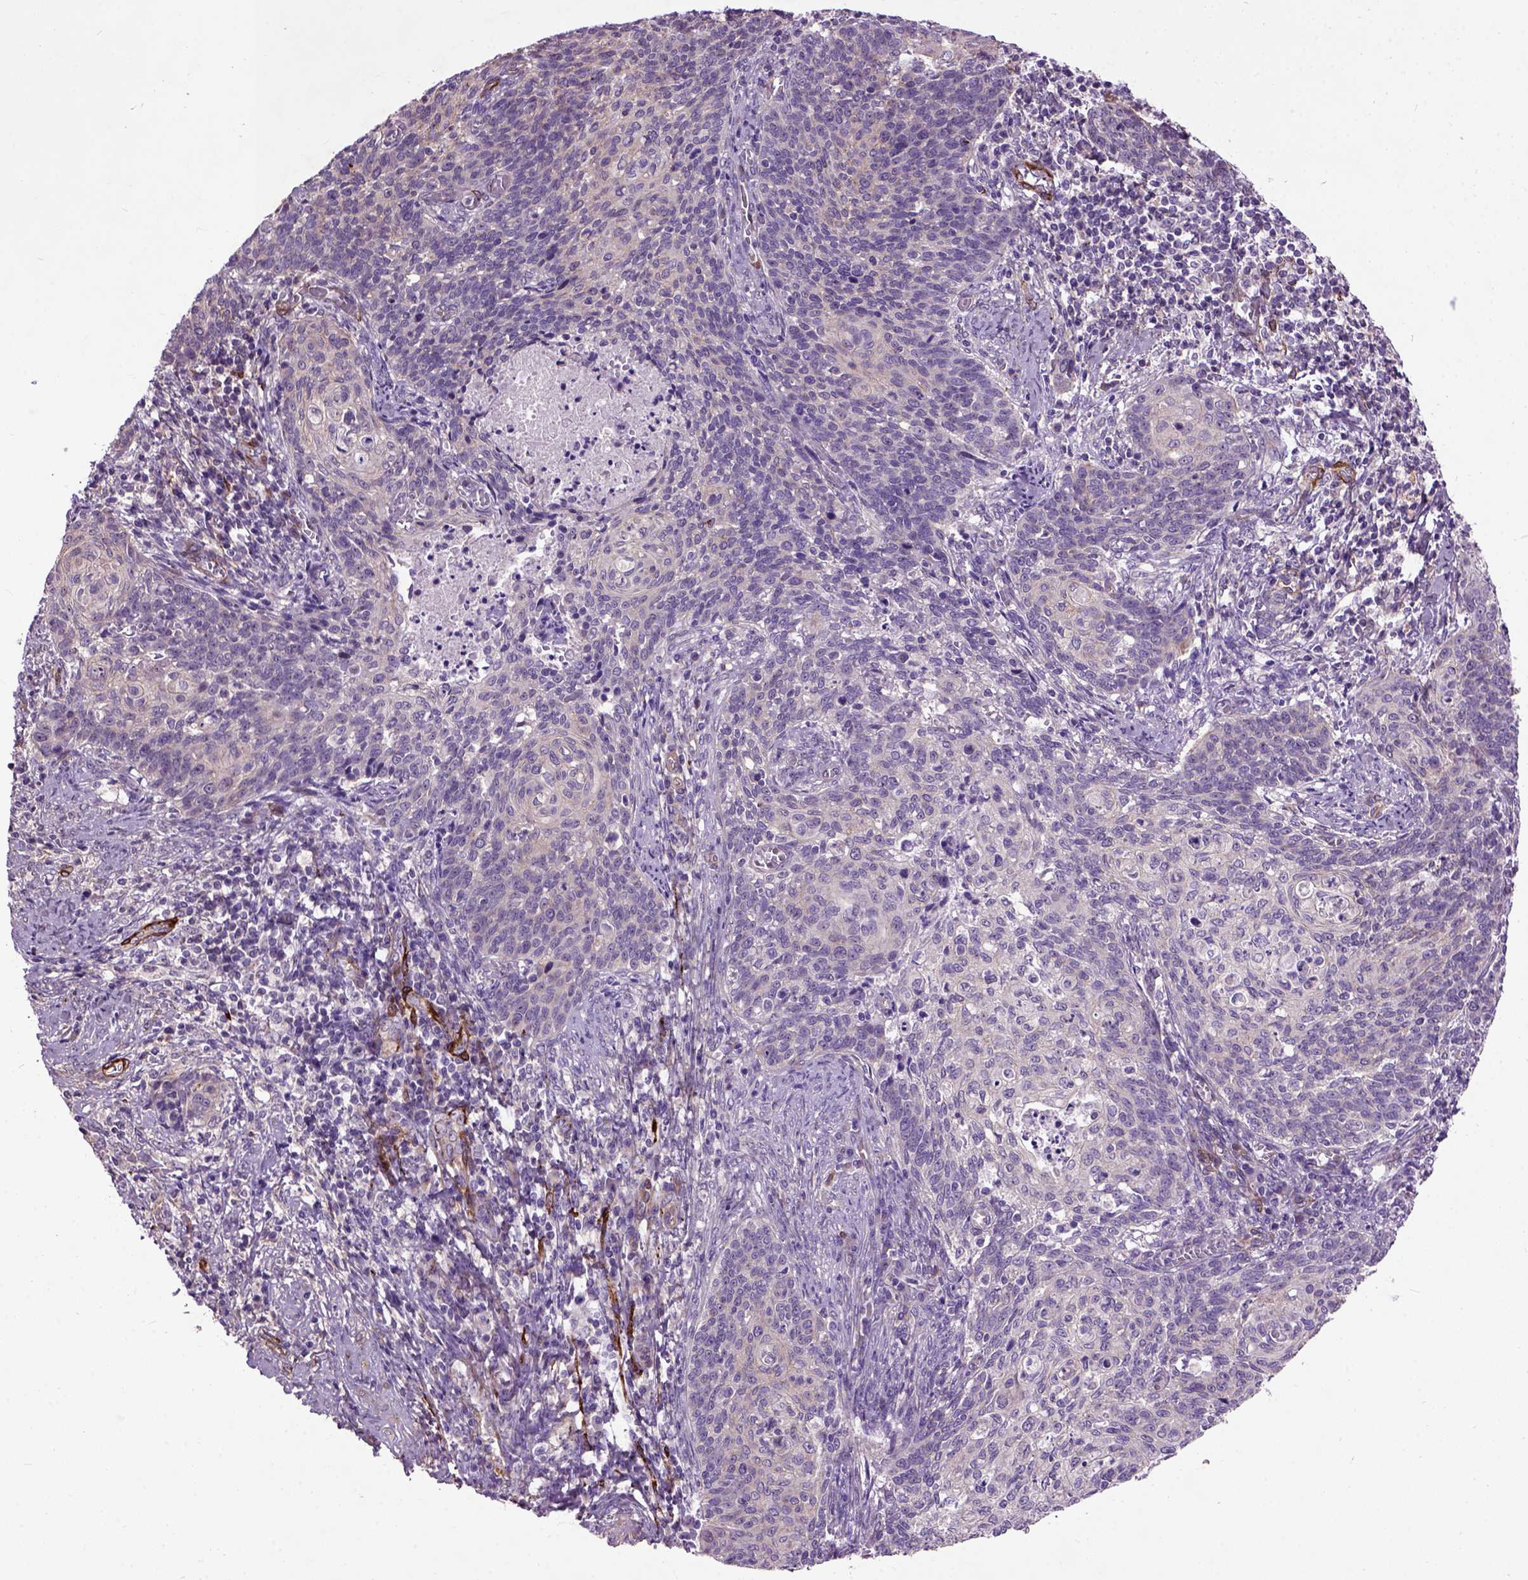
{"staining": {"intensity": "negative", "quantity": "none", "location": "none"}, "tissue": "cervical cancer", "cell_type": "Tumor cells", "image_type": "cancer", "snomed": [{"axis": "morphology", "description": "Normal tissue, NOS"}, {"axis": "morphology", "description": "Squamous cell carcinoma, NOS"}, {"axis": "topography", "description": "Cervix"}], "caption": "A micrograph of squamous cell carcinoma (cervical) stained for a protein reveals no brown staining in tumor cells. The staining is performed using DAB (3,3'-diaminobenzidine) brown chromogen with nuclei counter-stained in using hematoxylin.", "gene": "MAPT", "patient": {"sex": "female", "age": 39}}